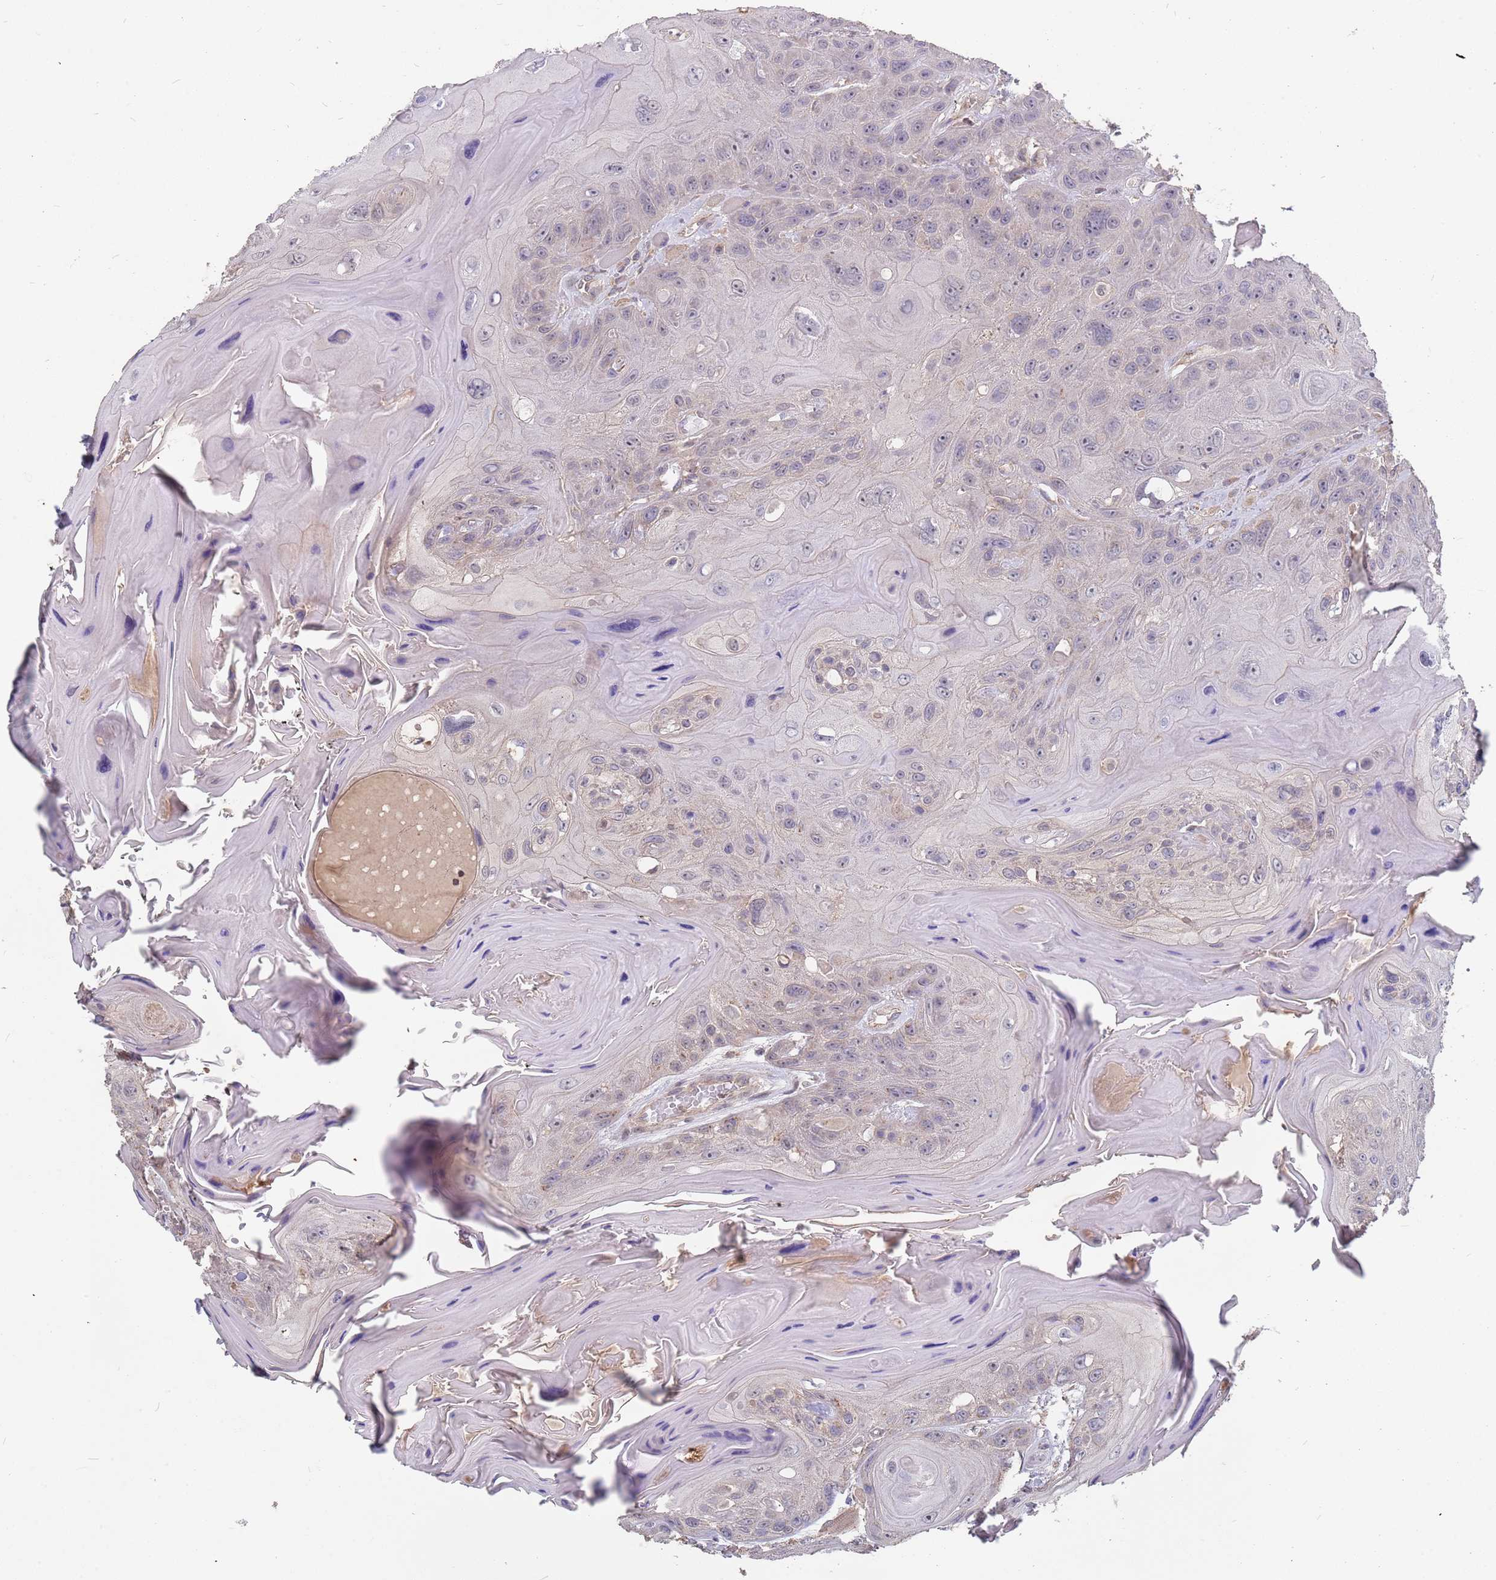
{"staining": {"intensity": "negative", "quantity": "none", "location": "none"}, "tissue": "head and neck cancer", "cell_type": "Tumor cells", "image_type": "cancer", "snomed": [{"axis": "morphology", "description": "Squamous cell carcinoma, NOS"}, {"axis": "topography", "description": "Head-Neck"}], "caption": "Head and neck squamous cell carcinoma stained for a protein using immunohistochemistry (IHC) exhibits no staining tumor cells.", "gene": "TCEANC2", "patient": {"sex": "female", "age": 59}}